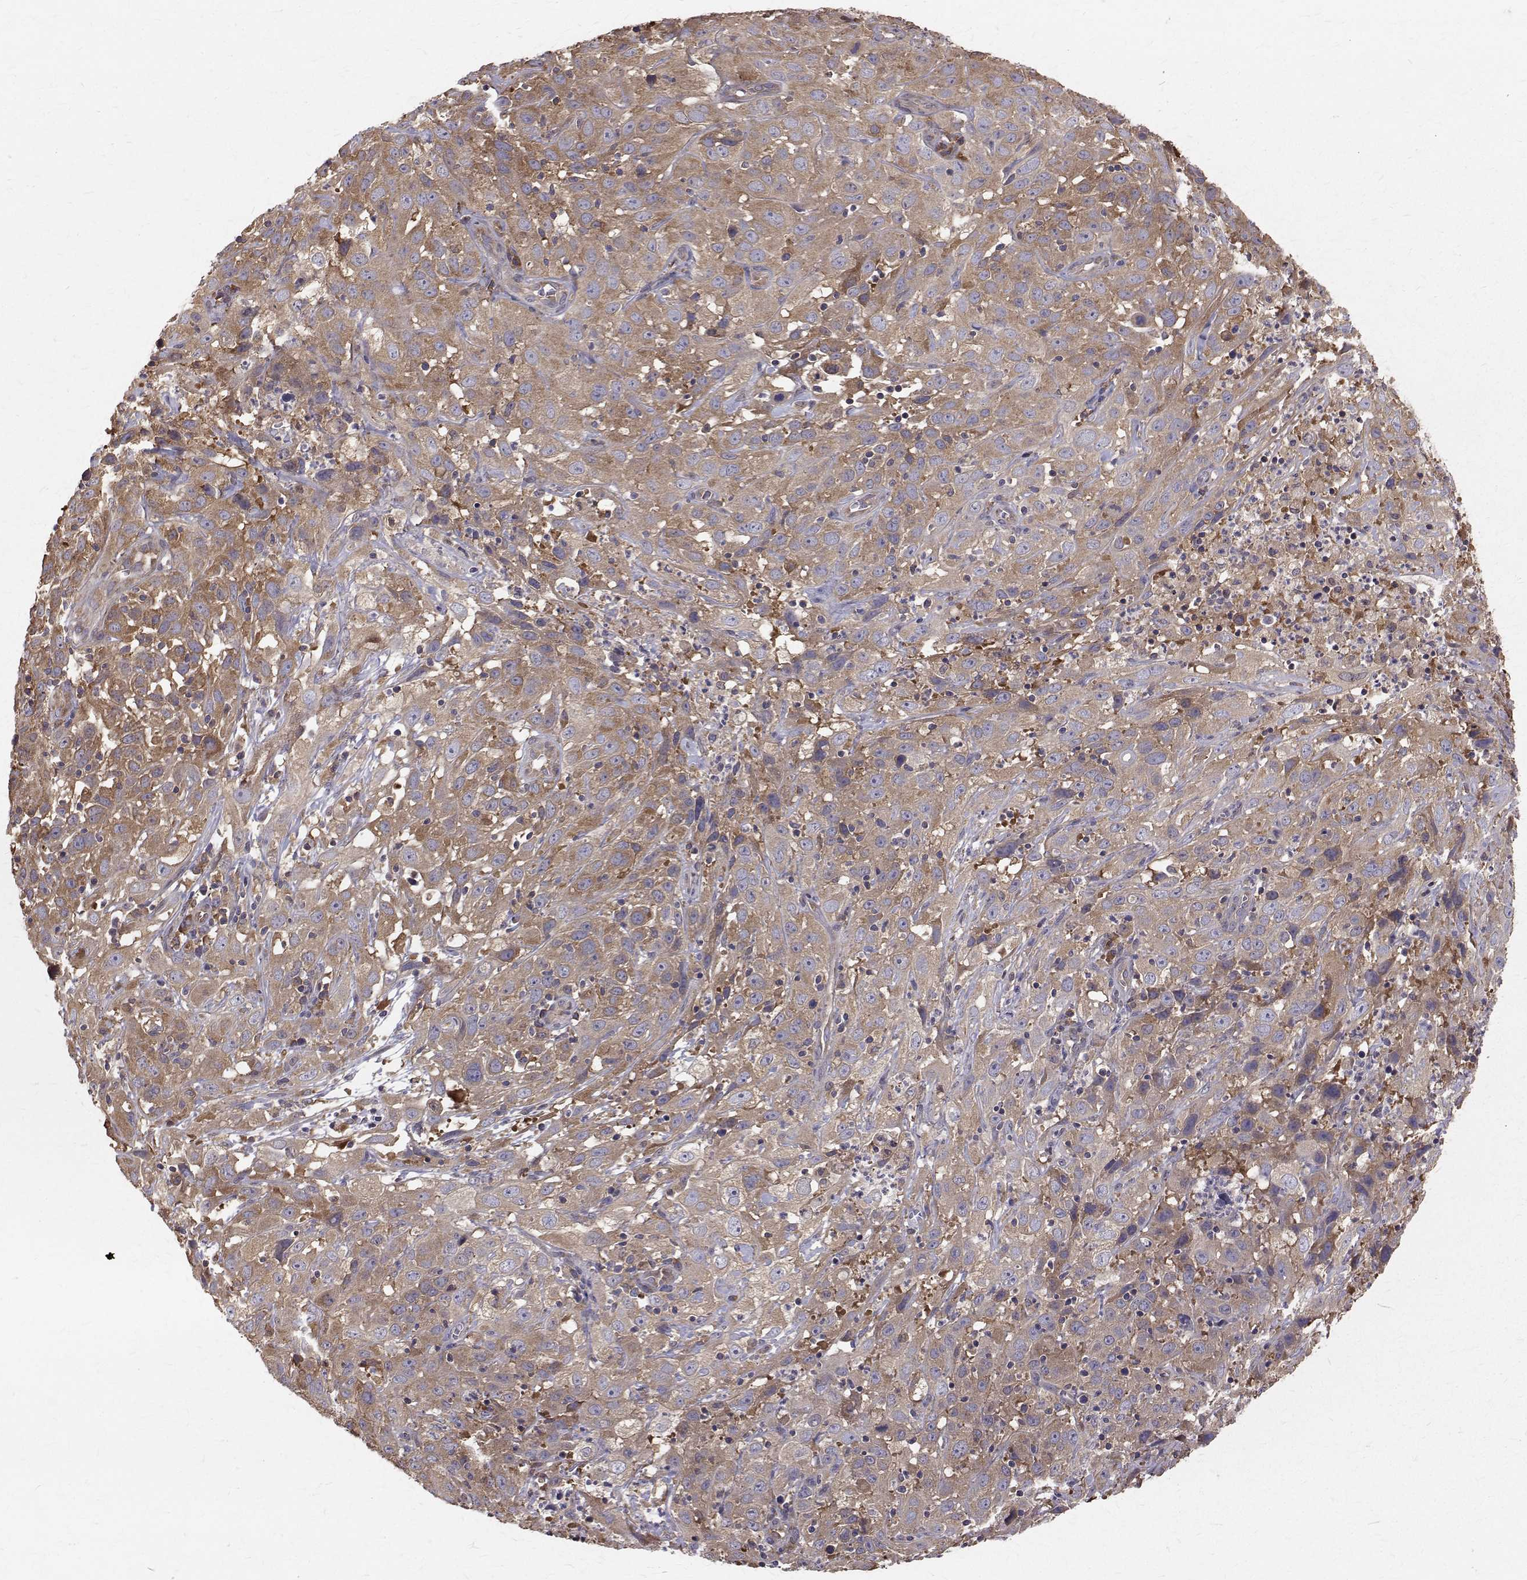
{"staining": {"intensity": "moderate", "quantity": ">75%", "location": "cytoplasmic/membranous"}, "tissue": "cervical cancer", "cell_type": "Tumor cells", "image_type": "cancer", "snomed": [{"axis": "morphology", "description": "Squamous cell carcinoma, NOS"}, {"axis": "topography", "description": "Cervix"}], "caption": "This histopathology image exhibits immunohistochemistry (IHC) staining of squamous cell carcinoma (cervical), with medium moderate cytoplasmic/membranous staining in approximately >75% of tumor cells.", "gene": "FARSB", "patient": {"sex": "female", "age": 32}}